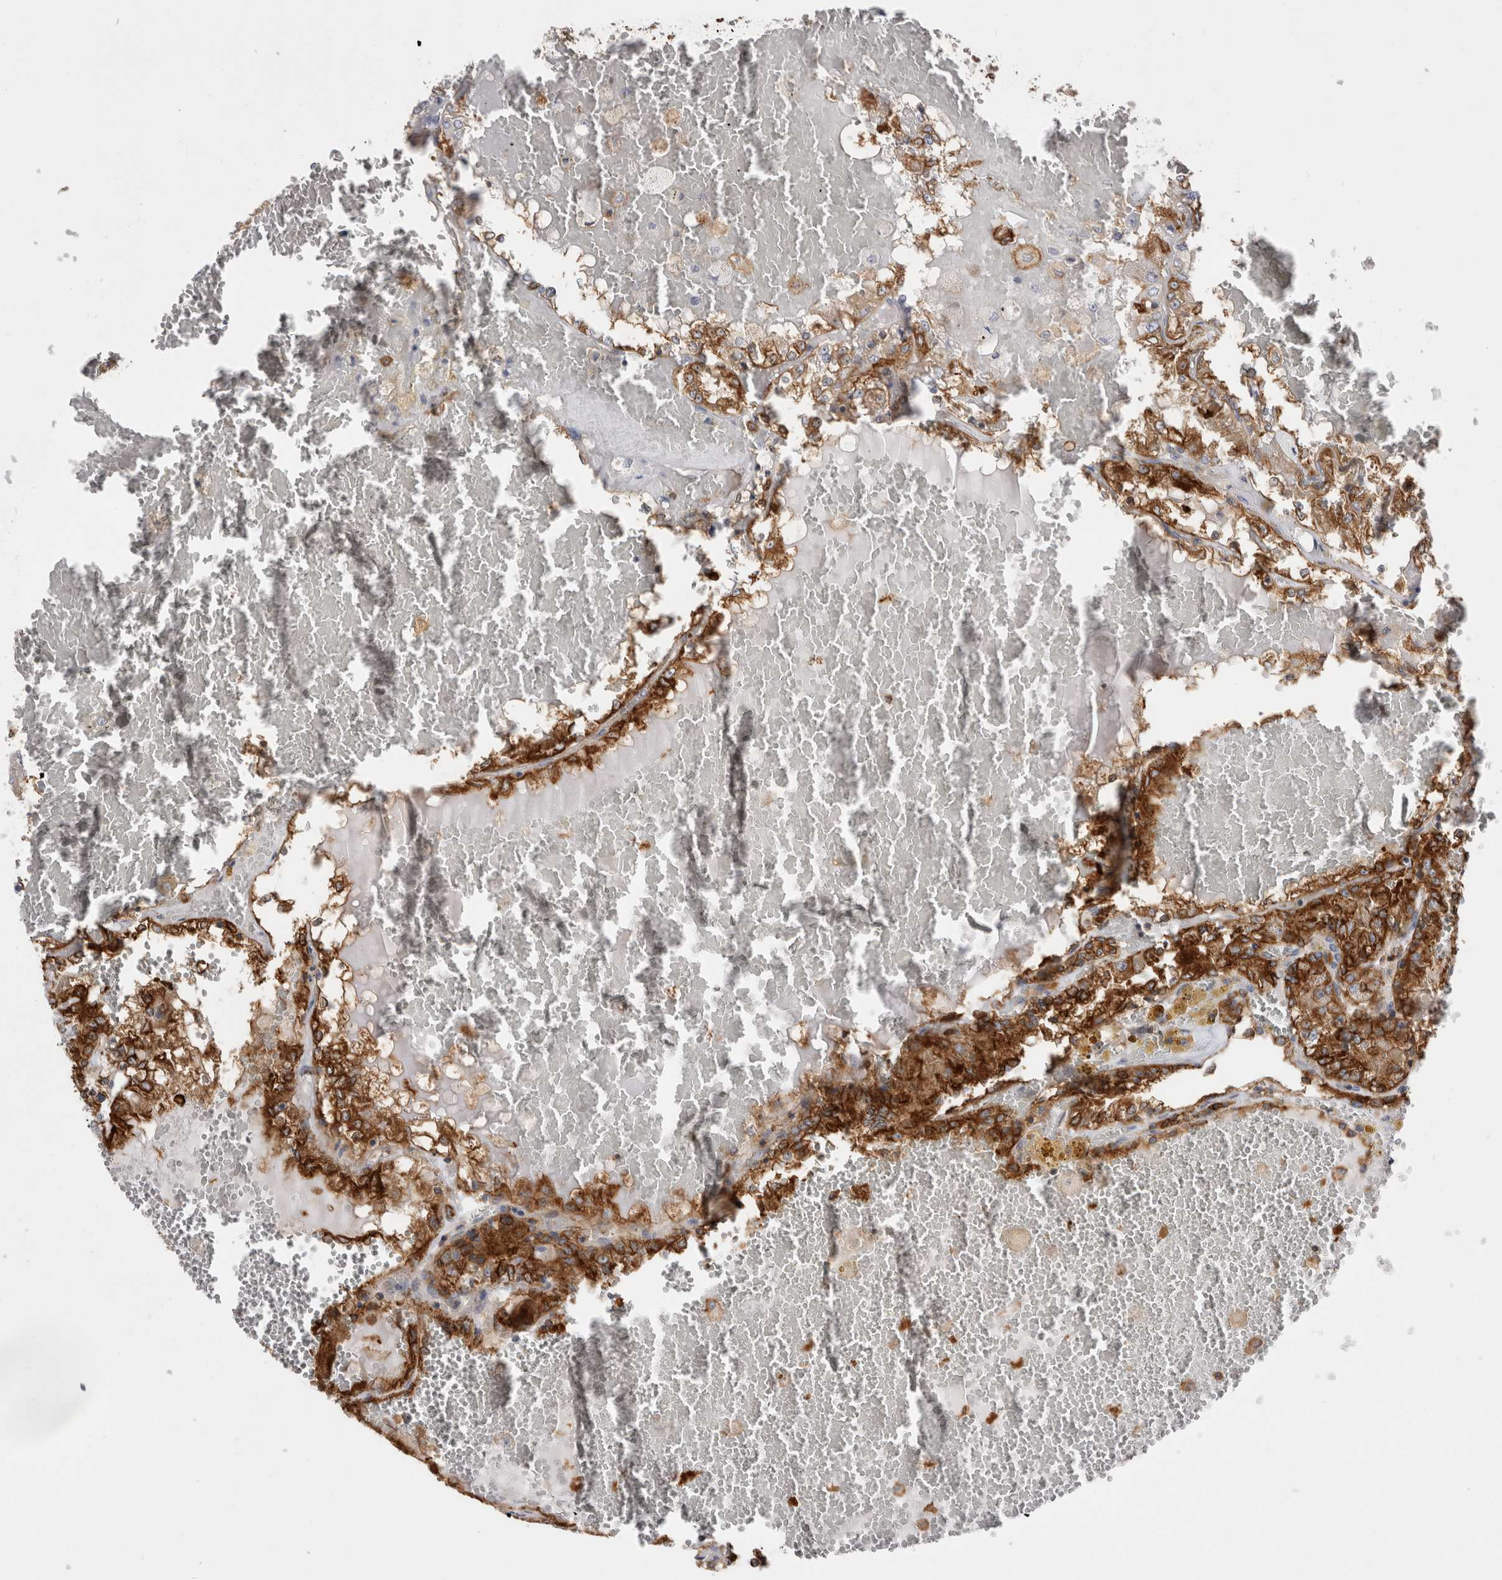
{"staining": {"intensity": "strong", "quantity": ">75%", "location": "cytoplasmic/membranous"}, "tissue": "renal cancer", "cell_type": "Tumor cells", "image_type": "cancer", "snomed": [{"axis": "morphology", "description": "Adenocarcinoma, NOS"}, {"axis": "topography", "description": "Kidney"}], "caption": "A high amount of strong cytoplasmic/membranous staining is present in approximately >75% of tumor cells in renal cancer tissue.", "gene": "RAB11FIP1", "patient": {"sex": "female", "age": 56}}